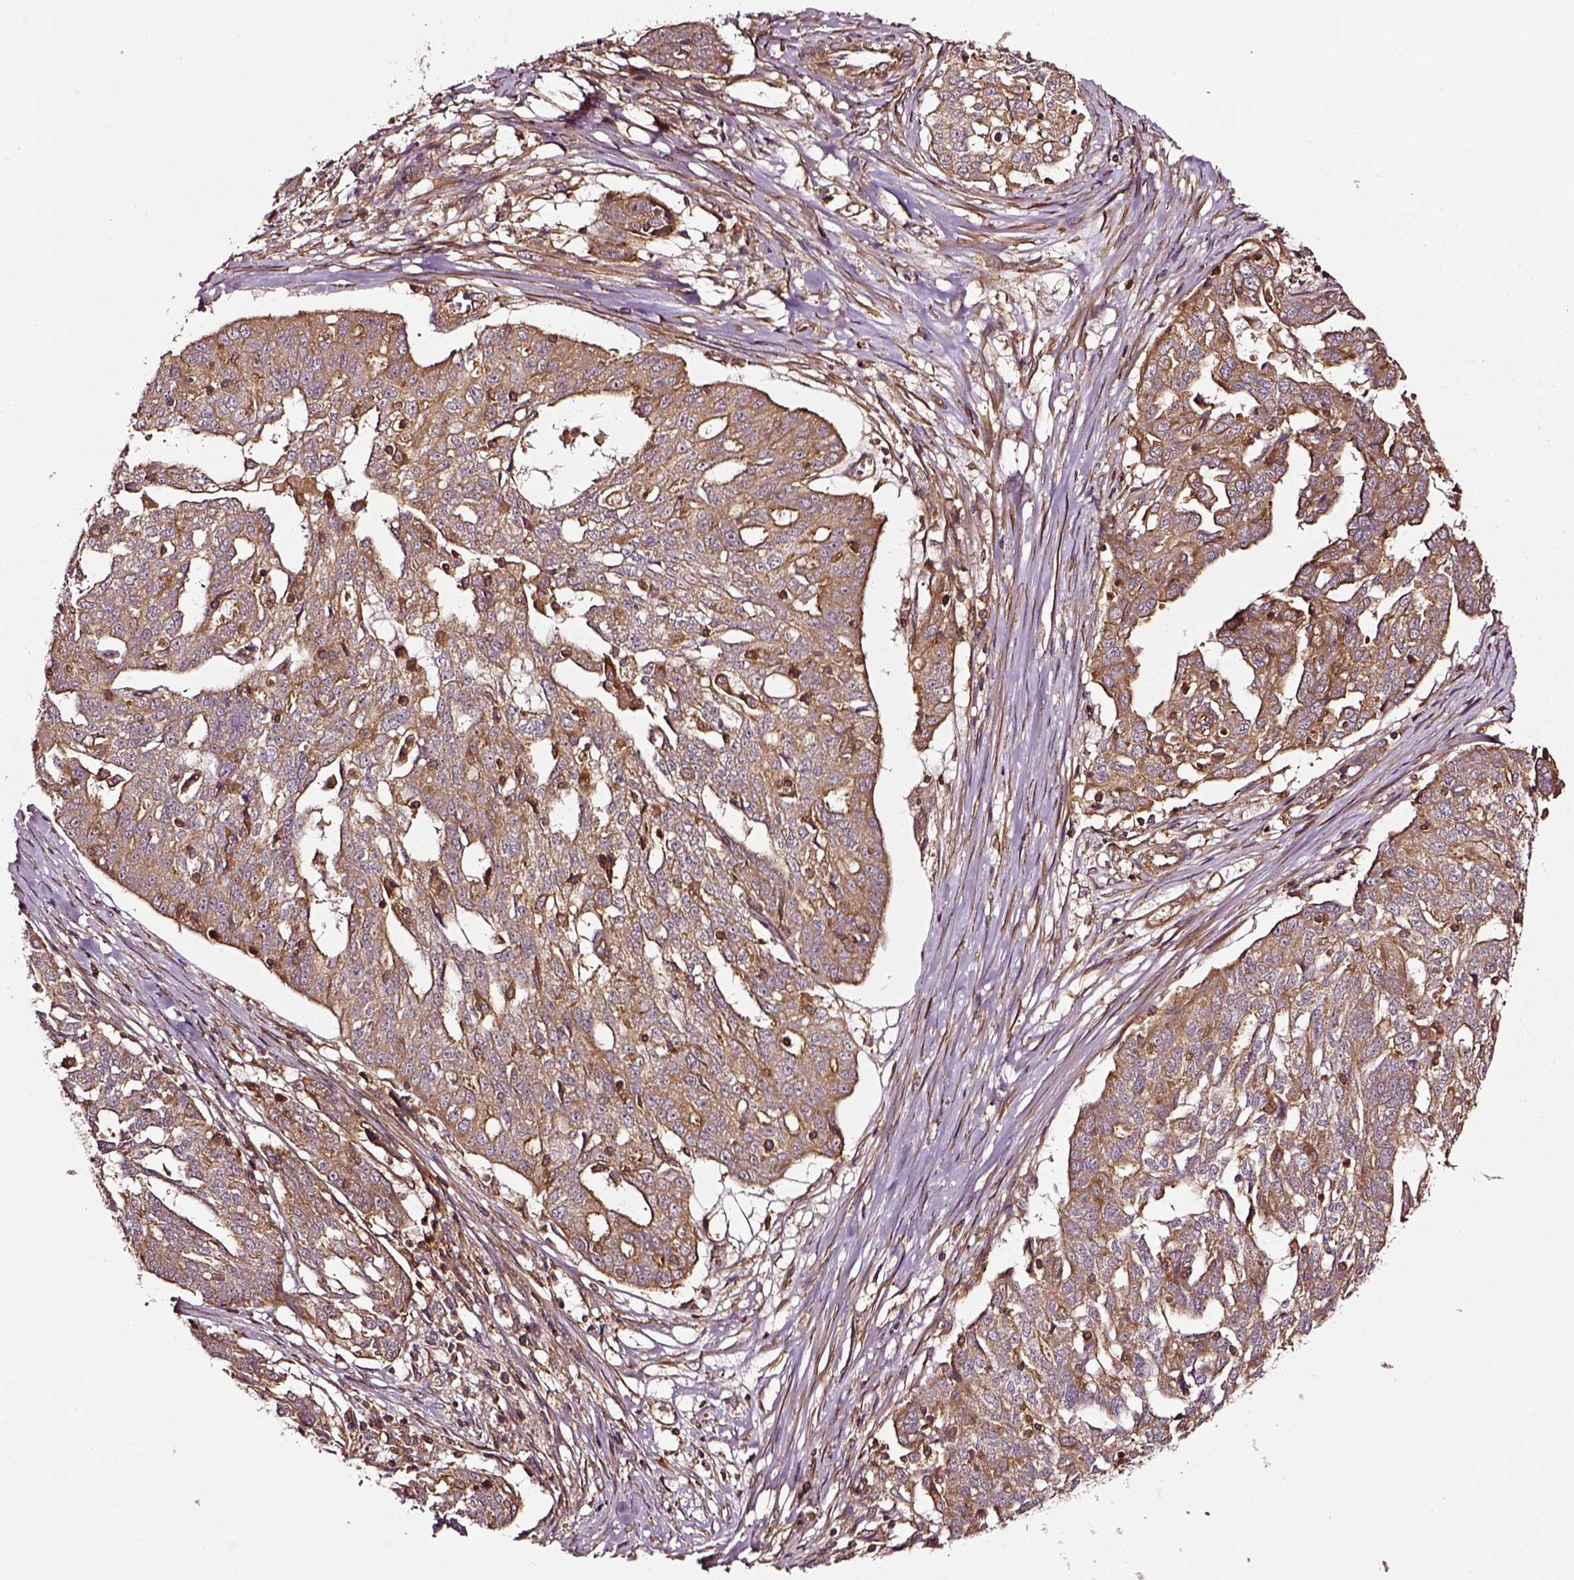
{"staining": {"intensity": "moderate", "quantity": ">75%", "location": "cytoplasmic/membranous"}, "tissue": "ovarian cancer", "cell_type": "Tumor cells", "image_type": "cancer", "snomed": [{"axis": "morphology", "description": "Cystadenocarcinoma, serous, NOS"}, {"axis": "topography", "description": "Ovary"}], "caption": "Protein expression analysis of human ovarian cancer reveals moderate cytoplasmic/membranous staining in about >75% of tumor cells.", "gene": "RASSF5", "patient": {"sex": "female", "age": 67}}